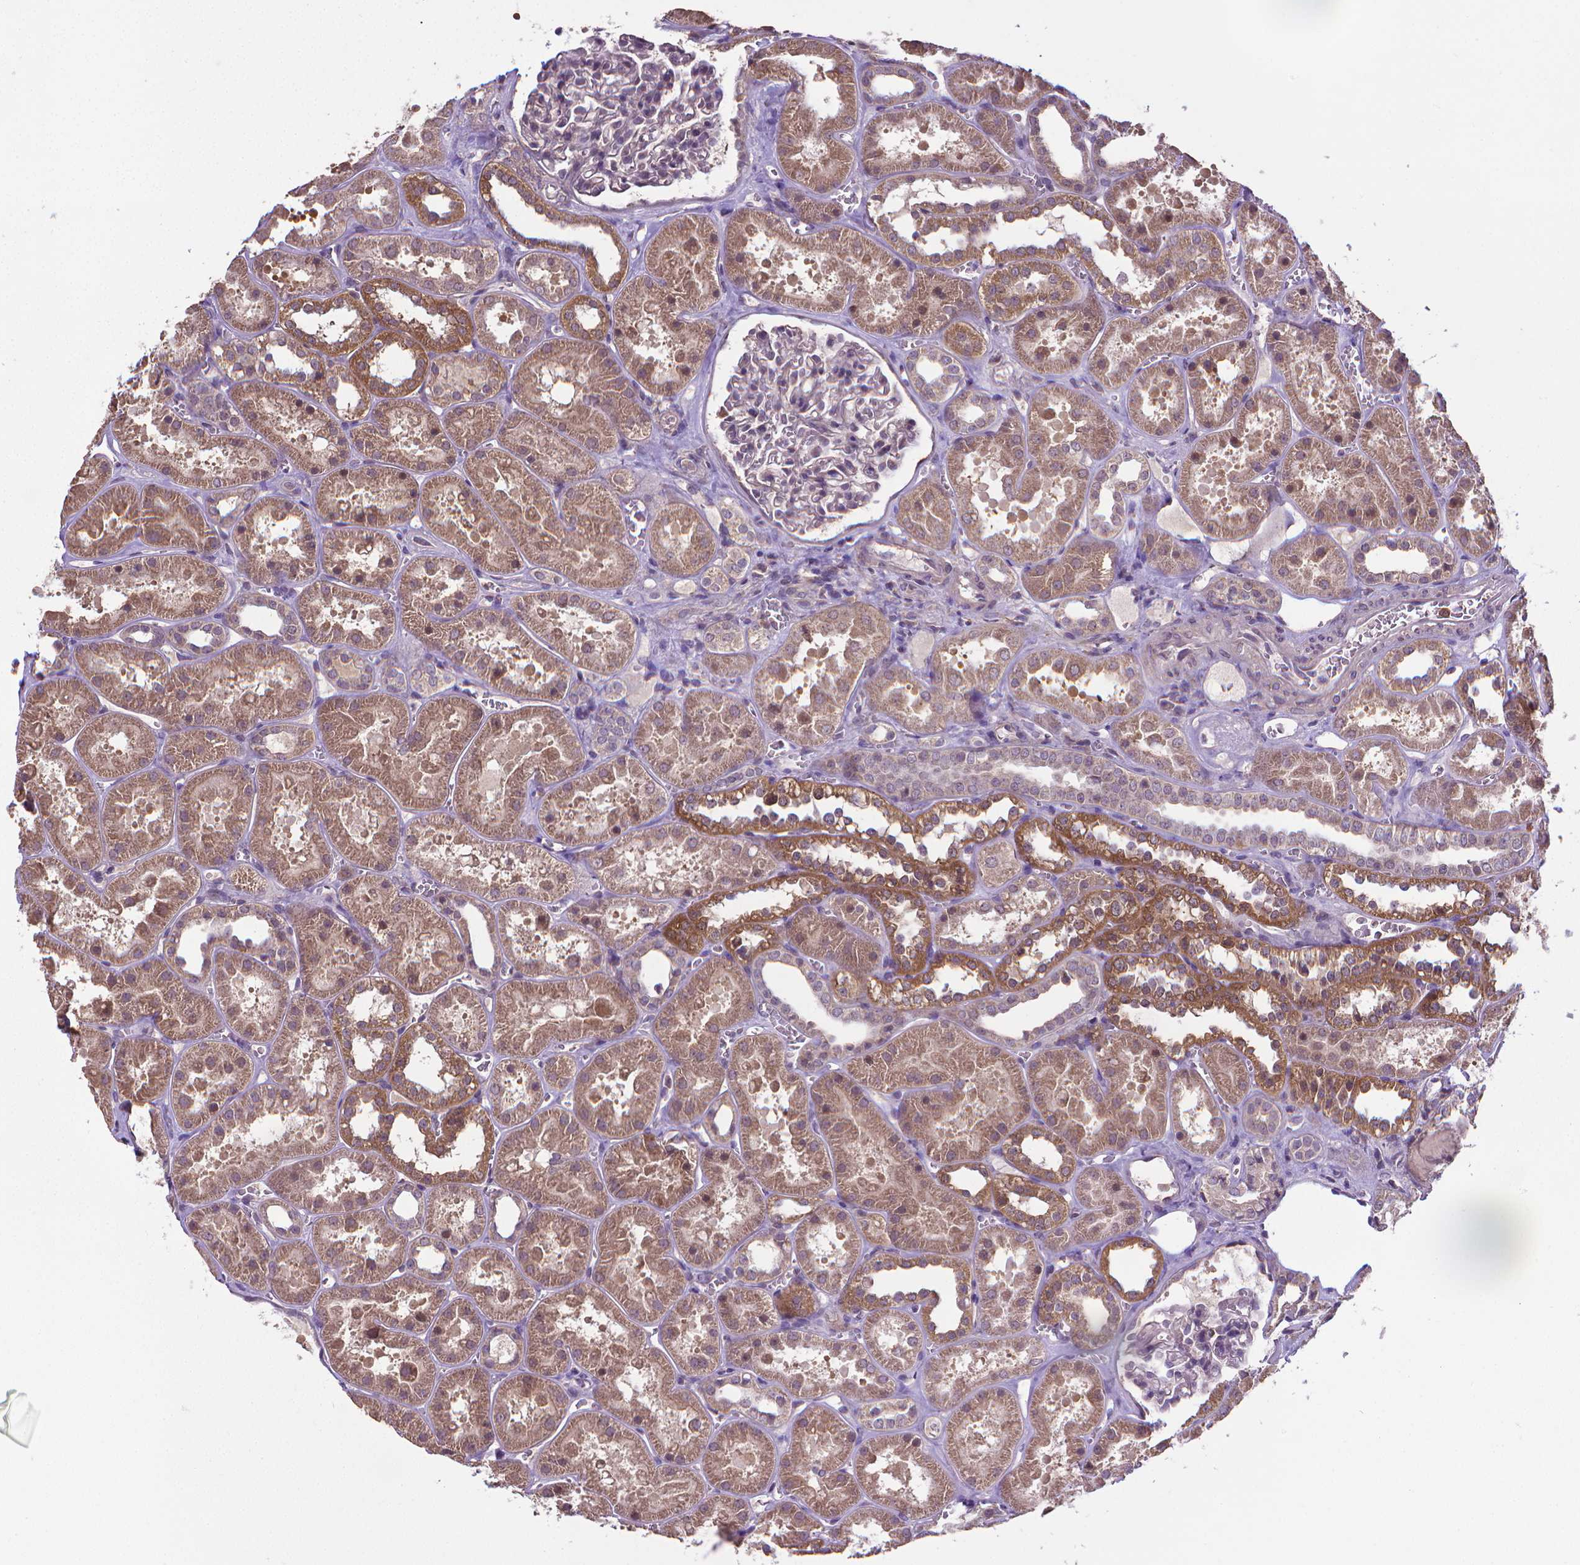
{"staining": {"intensity": "negative", "quantity": "none", "location": "none"}, "tissue": "kidney", "cell_type": "Cells in glomeruli", "image_type": "normal", "snomed": [{"axis": "morphology", "description": "Normal tissue, NOS"}, {"axis": "topography", "description": "Kidney"}], "caption": "IHC histopathology image of unremarkable human kidney stained for a protein (brown), which exhibits no positivity in cells in glomeruli. (Stains: DAB (3,3'-diaminobenzidine) immunohistochemistry (IHC) with hematoxylin counter stain, Microscopy: brightfield microscopy at high magnification).", "gene": "GPR63", "patient": {"sex": "female", "age": 41}}